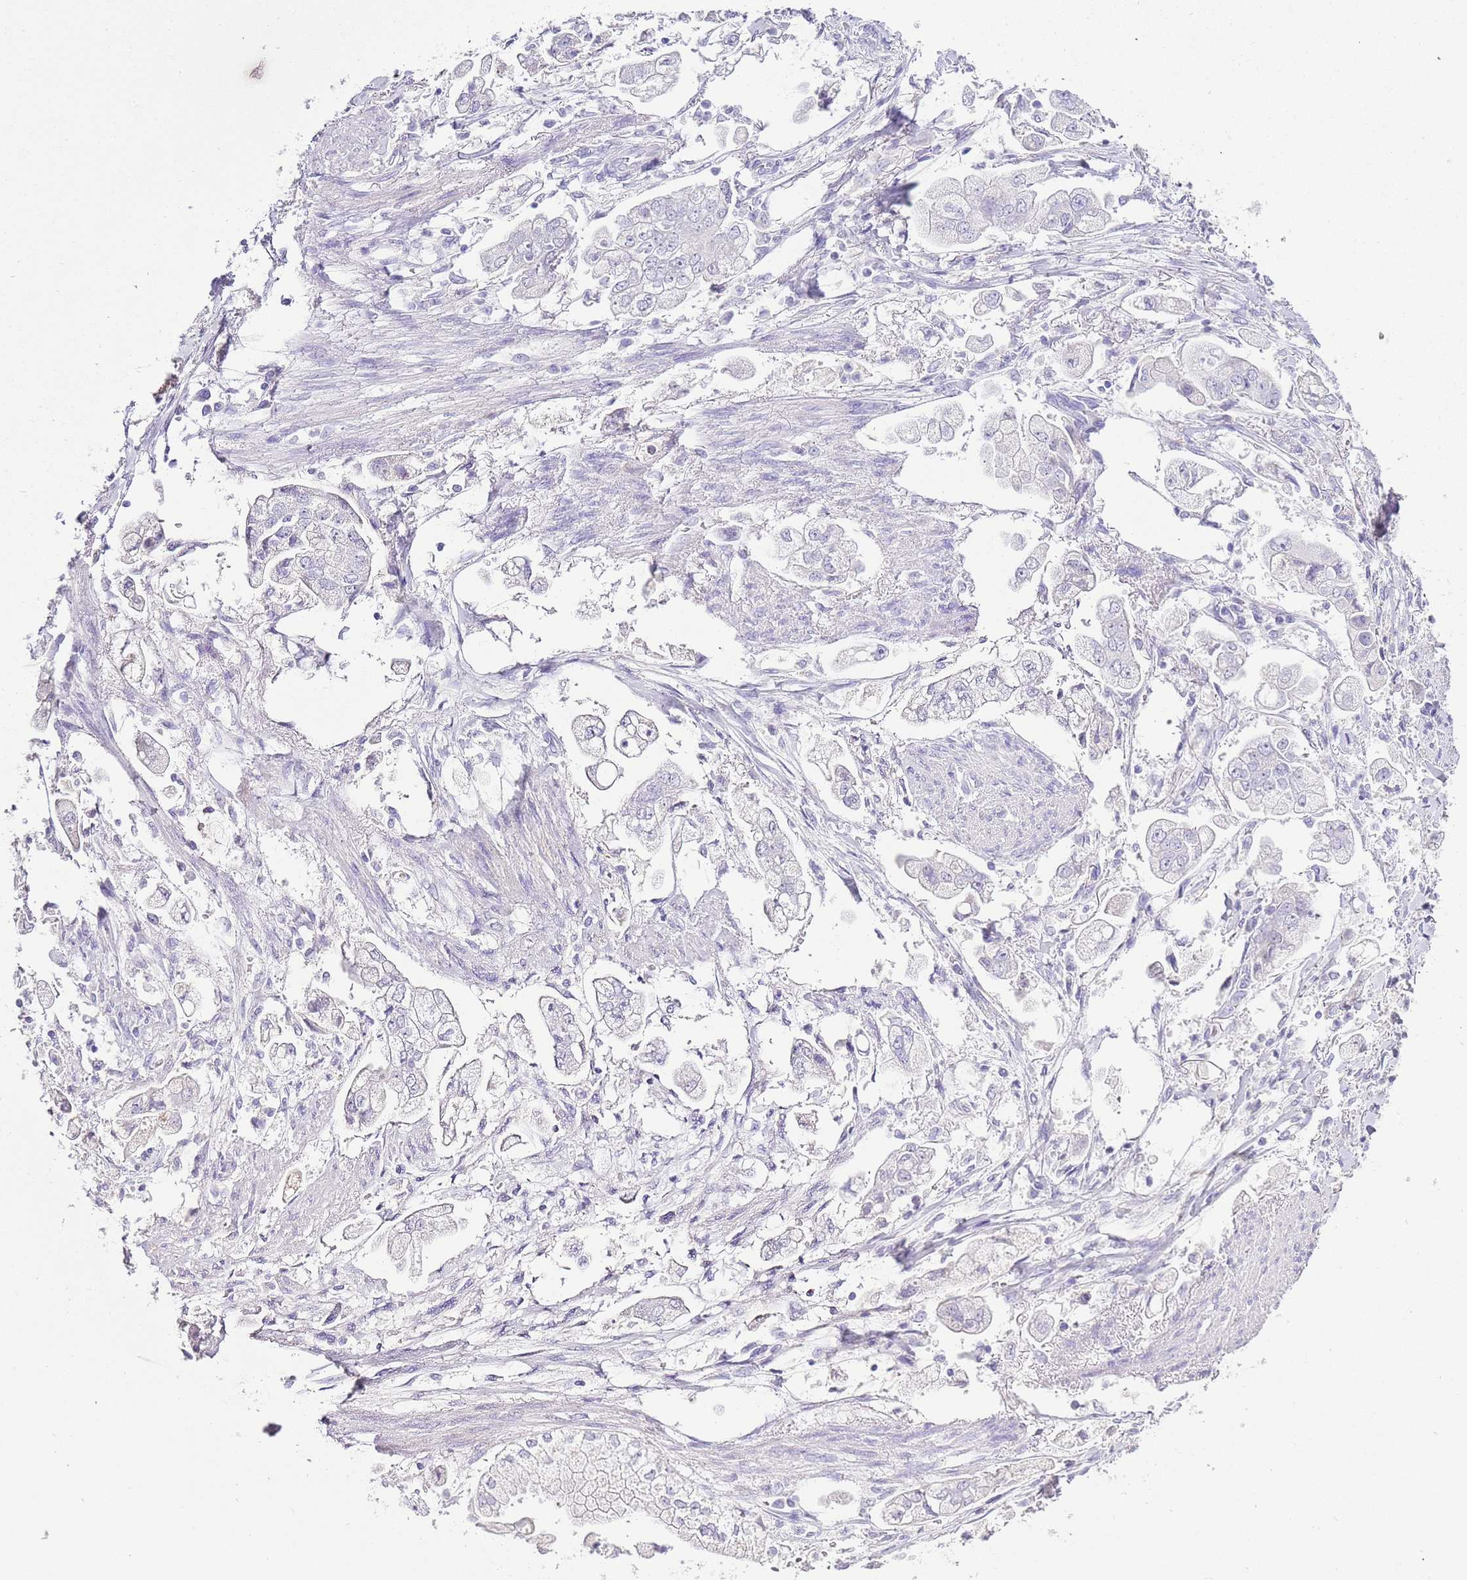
{"staining": {"intensity": "negative", "quantity": "none", "location": "none"}, "tissue": "stomach cancer", "cell_type": "Tumor cells", "image_type": "cancer", "snomed": [{"axis": "morphology", "description": "Adenocarcinoma, NOS"}, {"axis": "topography", "description": "Stomach"}], "caption": "This is an immunohistochemistry (IHC) photomicrograph of stomach adenocarcinoma. There is no positivity in tumor cells.", "gene": "DPP4", "patient": {"sex": "male", "age": 62}}